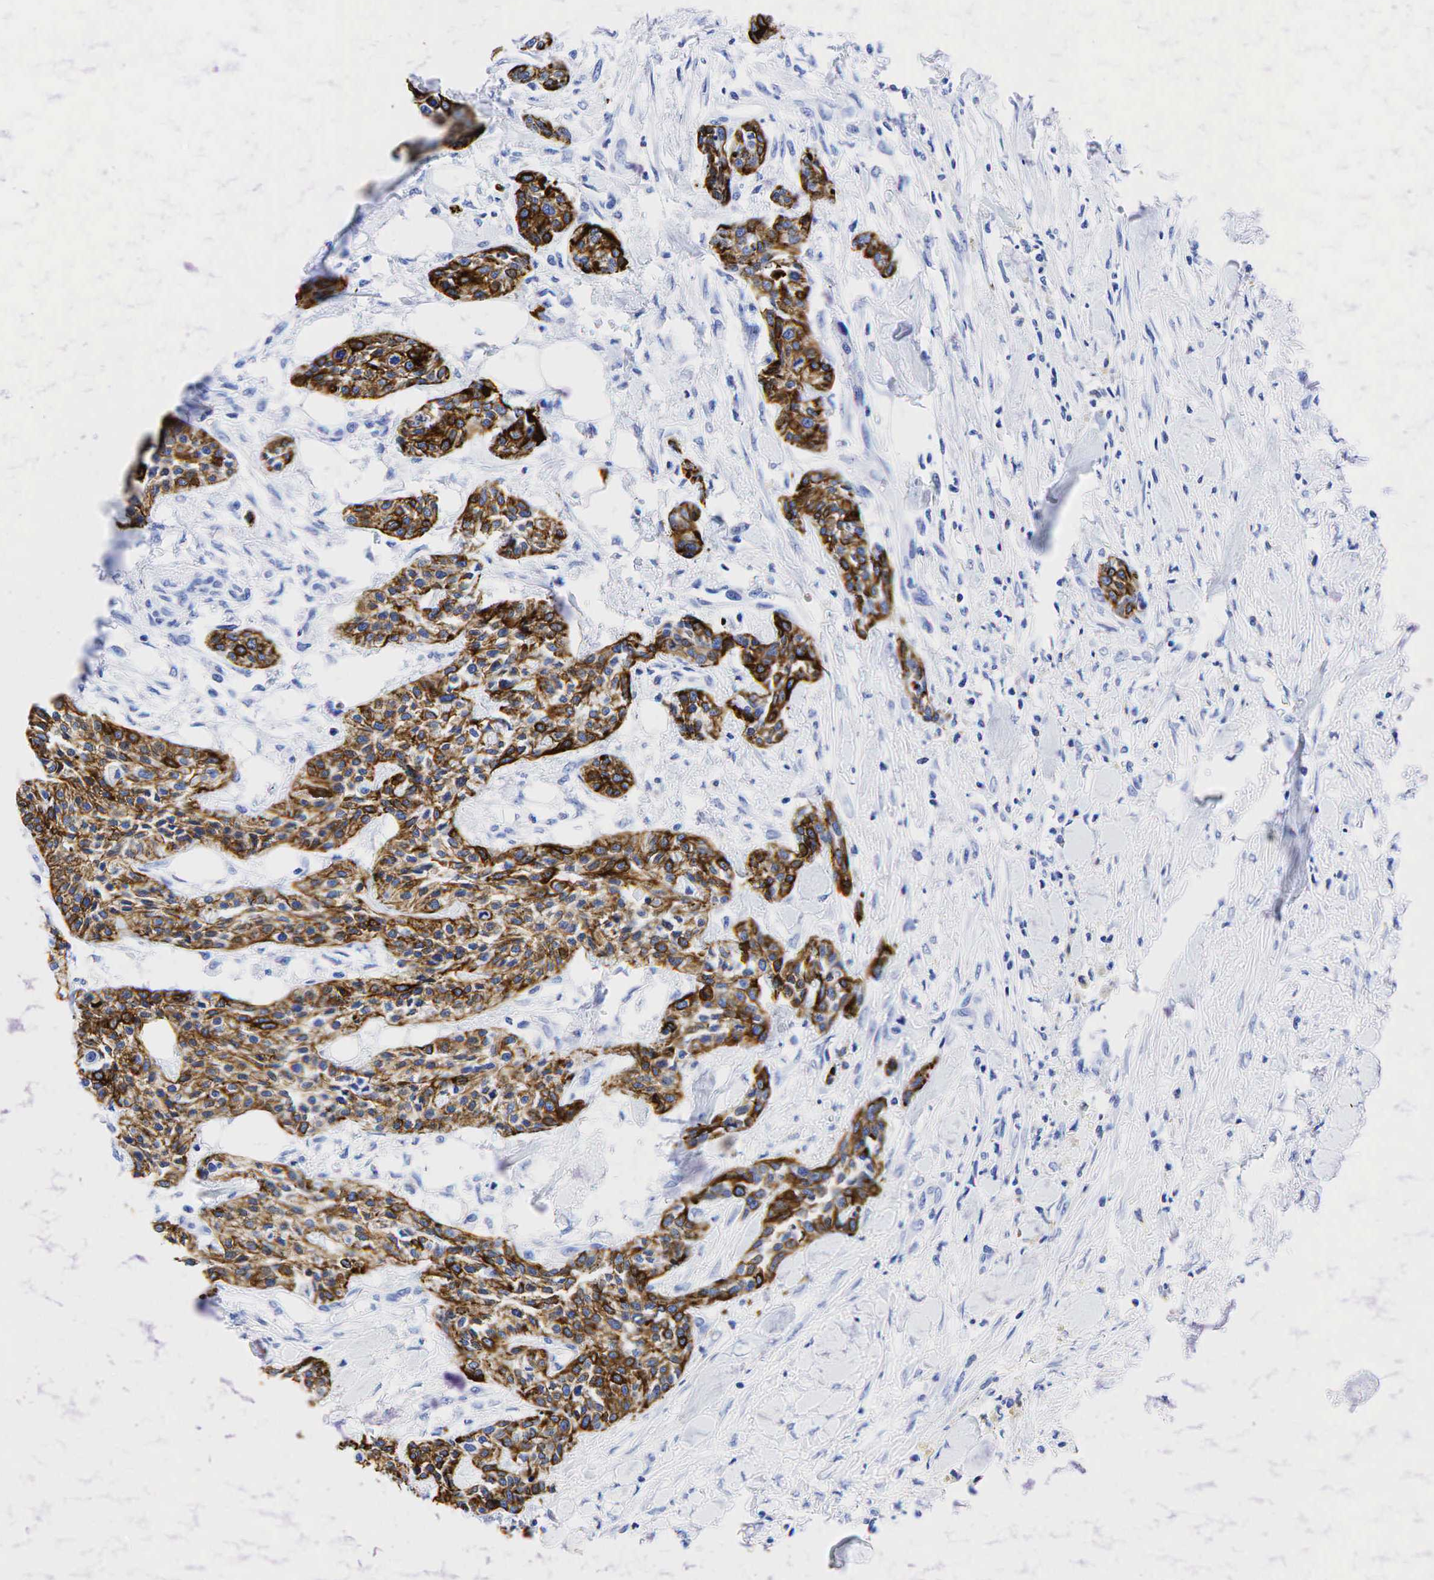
{"staining": {"intensity": "strong", "quantity": ">75%", "location": "none"}, "tissue": "urothelial cancer", "cell_type": "Tumor cells", "image_type": "cancer", "snomed": [{"axis": "morphology", "description": "Urothelial carcinoma, High grade"}, {"axis": "topography", "description": "Urinary bladder"}], "caption": "High-grade urothelial carcinoma stained with DAB IHC displays high levels of strong None staining in approximately >75% of tumor cells.", "gene": "KRT19", "patient": {"sex": "male", "age": 56}}